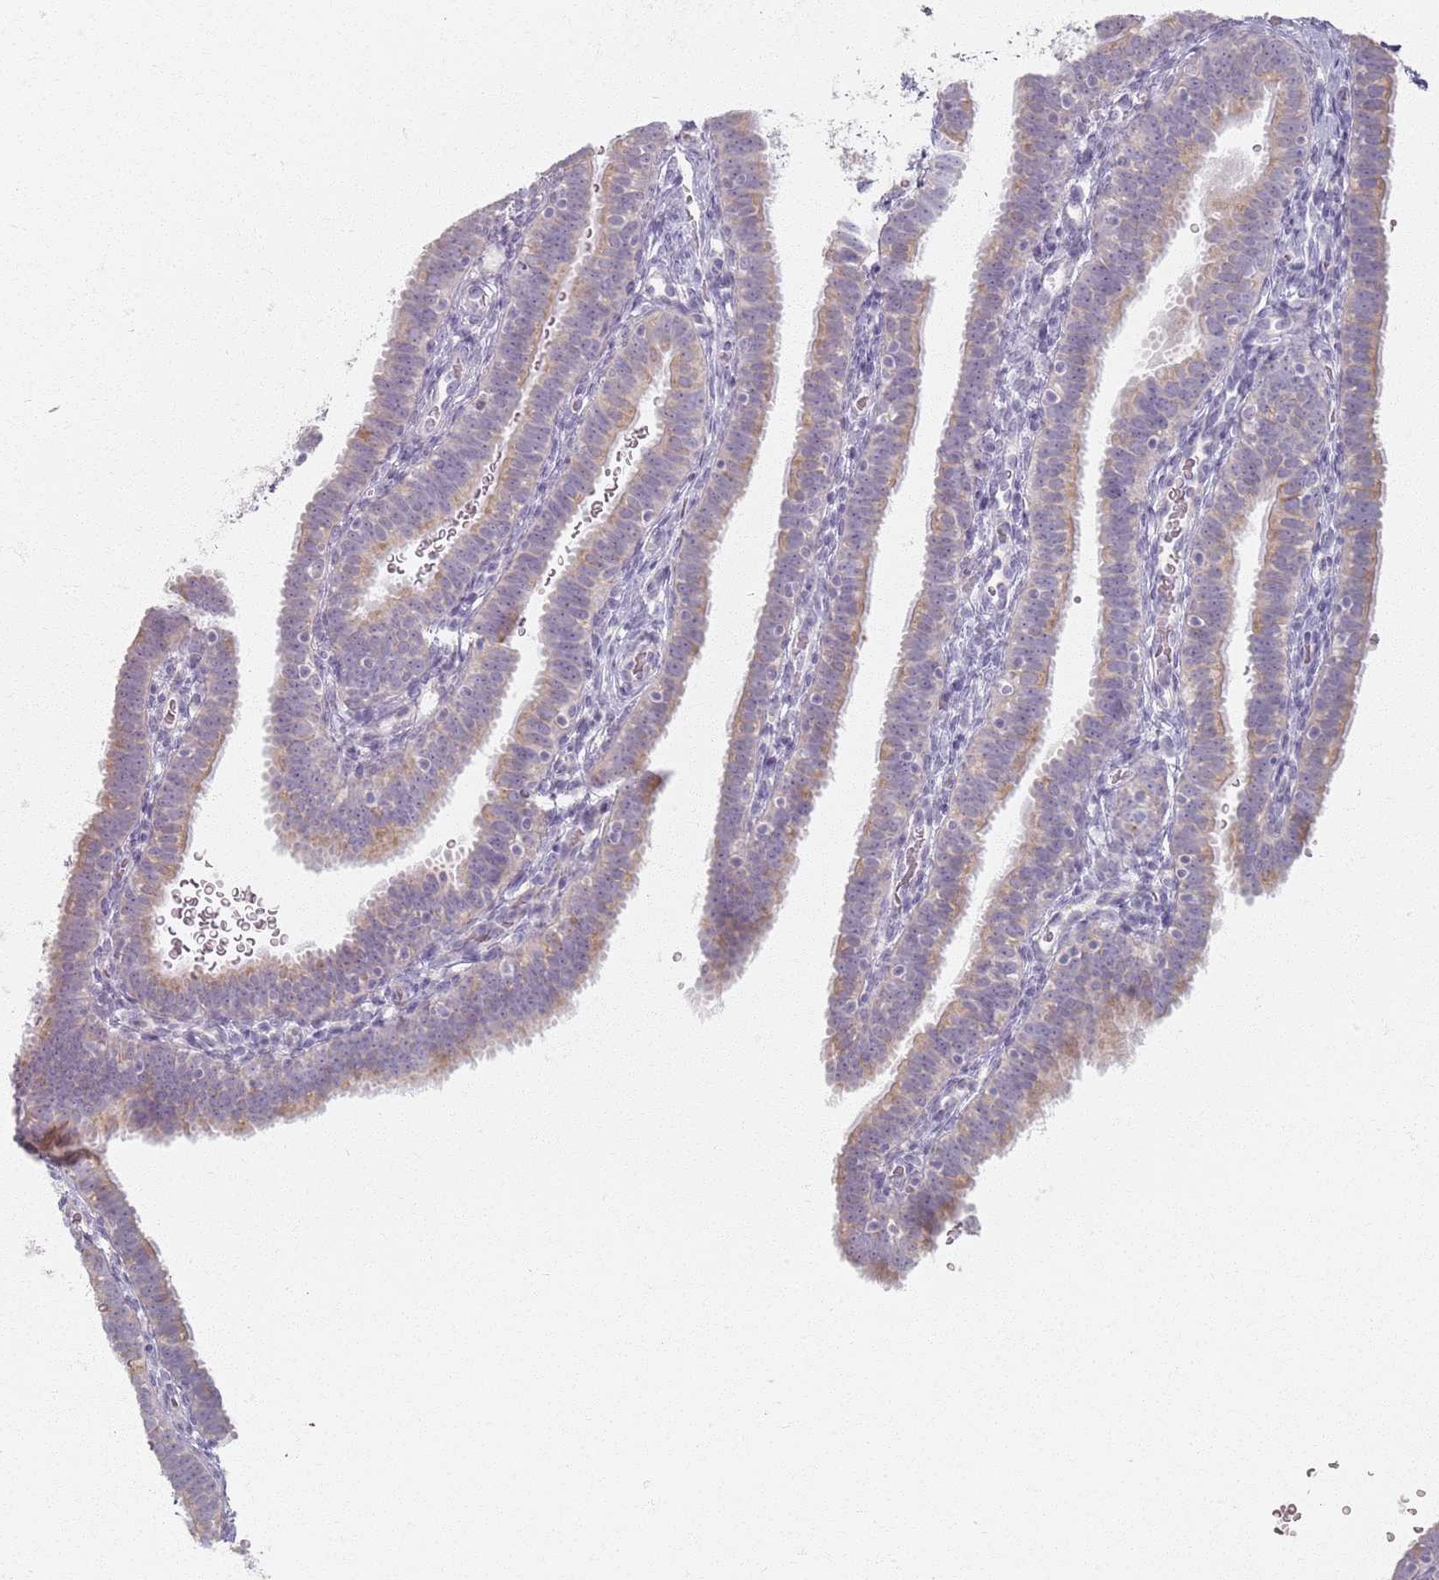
{"staining": {"intensity": "weak", "quantity": "25%-75%", "location": "cytoplasmic/membranous"}, "tissue": "fallopian tube", "cell_type": "Glandular cells", "image_type": "normal", "snomed": [{"axis": "morphology", "description": "Normal tissue, NOS"}, {"axis": "topography", "description": "Fallopian tube"}], "caption": "Brown immunohistochemical staining in normal human fallopian tube displays weak cytoplasmic/membranous expression in approximately 25%-75% of glandular cells. The protein of interest is stained brown, and the nuclei are stained in blue (DAB IHC with brightfield microscopy, high magnification).", "gene": "PKD2L2", "patient": {"sex": "female", "age": 41}}